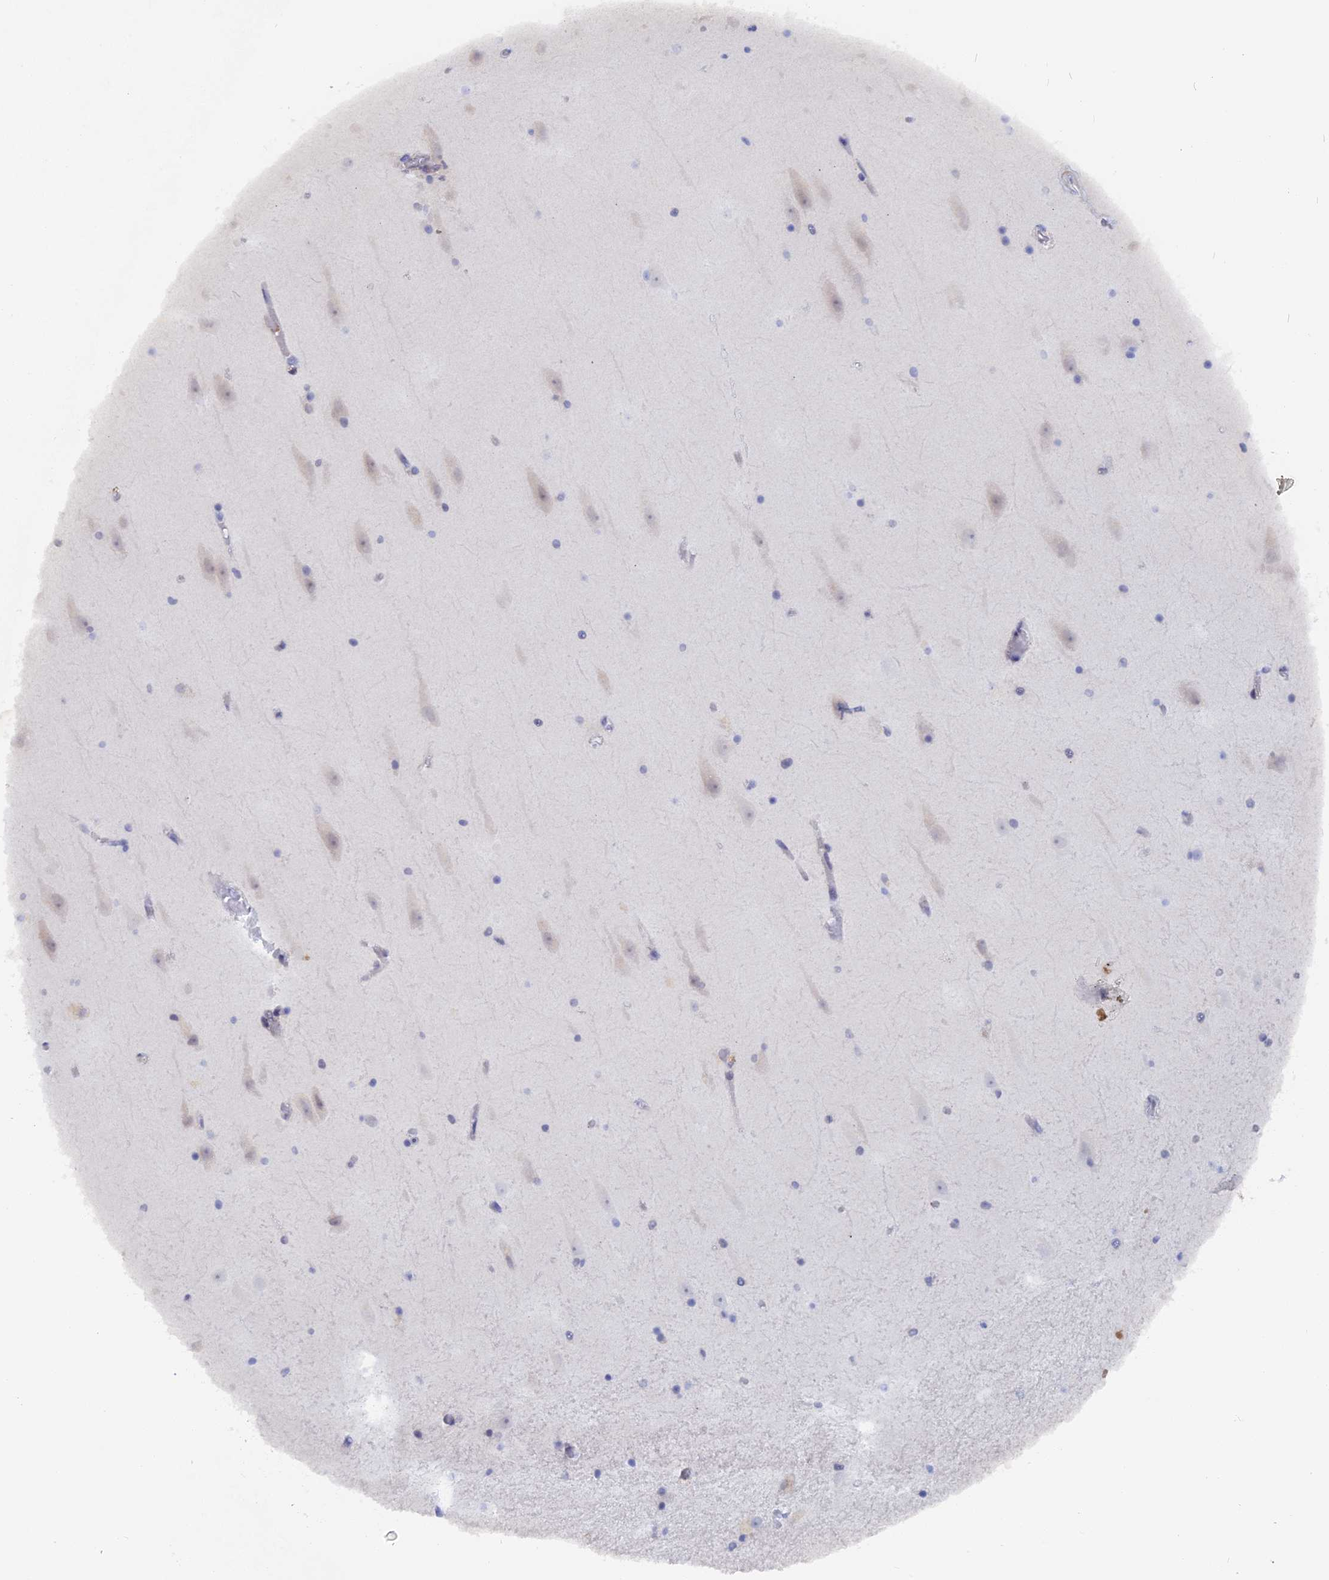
{"staining": {"intensity": "negative", "quantity": "none", "location": "none"}, "tissue": "hippocampus", "cell_type": "Glial cells", "image_type": "normal", "snomed": [{"axis": "morphology", "description": "Normal tissue, NOS"}, {"axis": "topography", "description": "Hippocampus"}], "caption": "Immunohistochemistry (IHC) of normal hippocampus exhibits no positivity in glial cells.", "gene": "BRD2", "patient": {"sex": "female", "age": 52}}